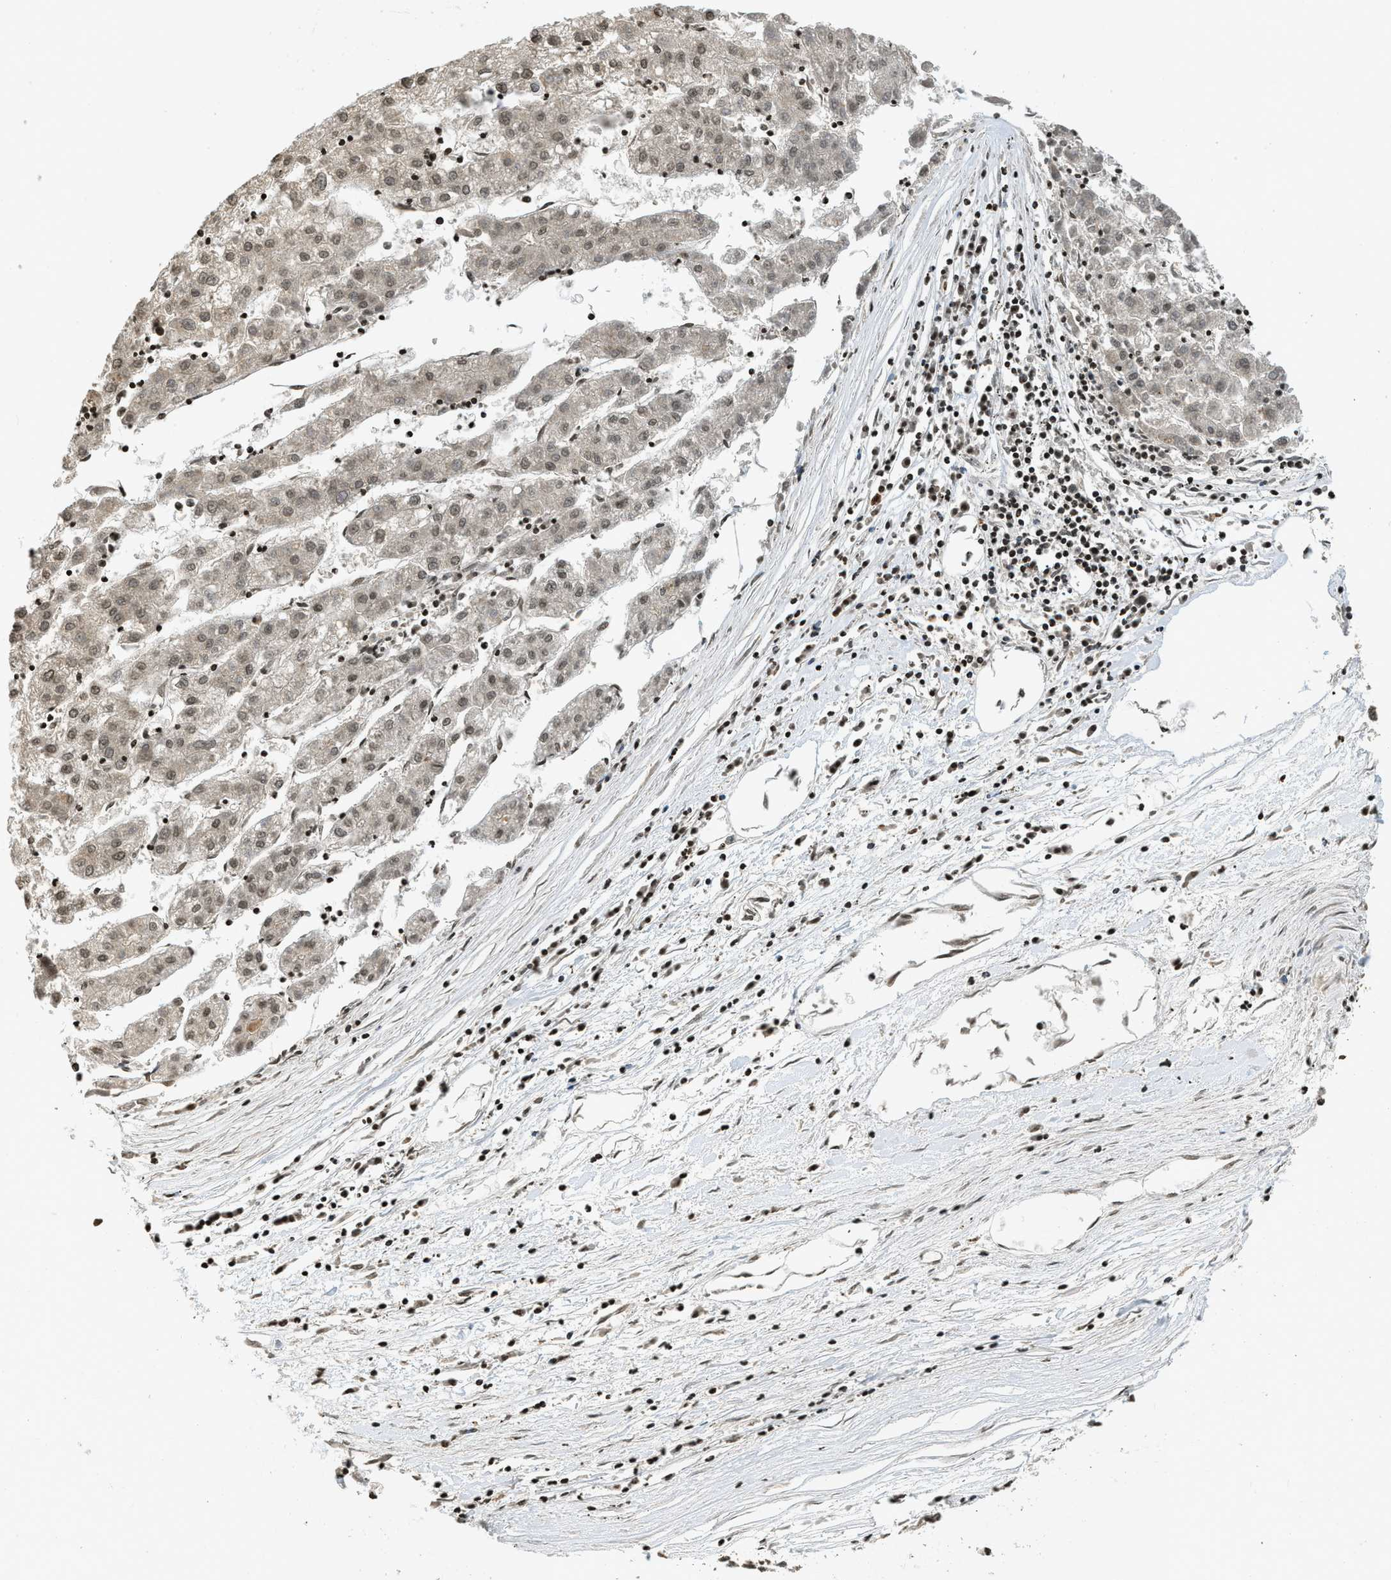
{"staining": {"intensity": "moderate", "quantity": ">75%", "location": "nuclear"}, "tissue": "liver cancer", "cell_type": "Tumor cells", "image_type": "cancer", "snomed": [{"axis": "morphology", "description": "Carcinoma, Hepatocellular, NOS"}, {"axis": "topography", "description": "Liver"}], "caption": "Brown immunohistochemical staining in human hepatocellular carcinoma (liver) displays moderate nuclear staining in approximately >75% of tumor cells. The staining was performed using DAB (3,3'-diaminobenzidine) to visualize the protein expression in brown, while the nuclei were stained in blue with hematoxylin (Magnification: 20x).", "gene": "SIAH1", "patient": {"sex": "male", "age": 72}}